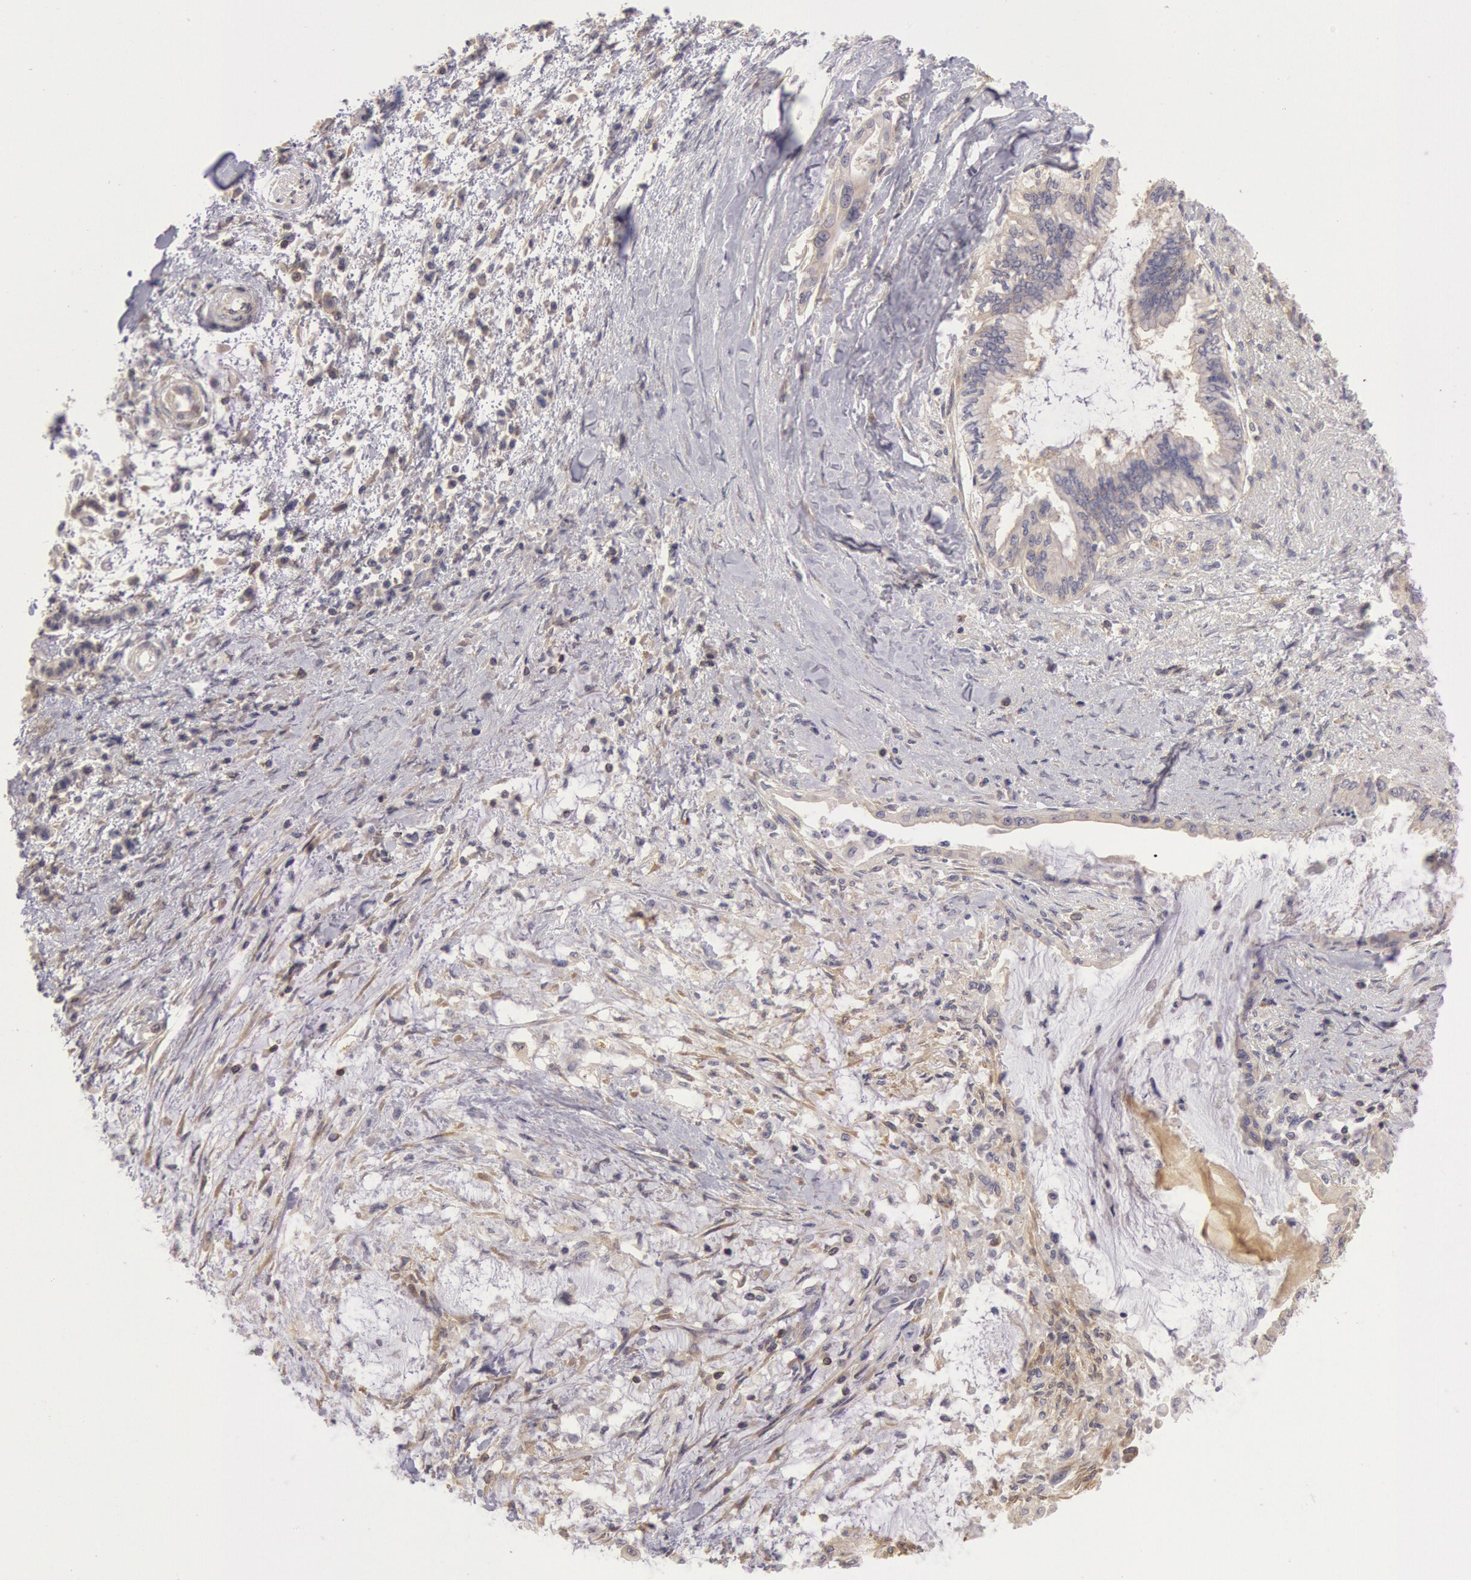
{"staining": {"intensity": "weak", "quantity": "25%-75%", "location": "cytoplasmic/membranous"}, "tissue": "pancreatic cancer", "cell_type": "Tumor cells", "image_type": "cancer", "snomed": [{"axis": "morphology", "description": "Adenocarcinoma, NOS"}, {"axis": "topography", "description": "Pancreas"}], "caption": "Tumor cells demonstrate weak cytoplasmic/membranous staining in approximately 25%-75% of cells in pancreatic cancer.", "gene": "NMT2", "patient": {"sex": "female", "age": 64}}